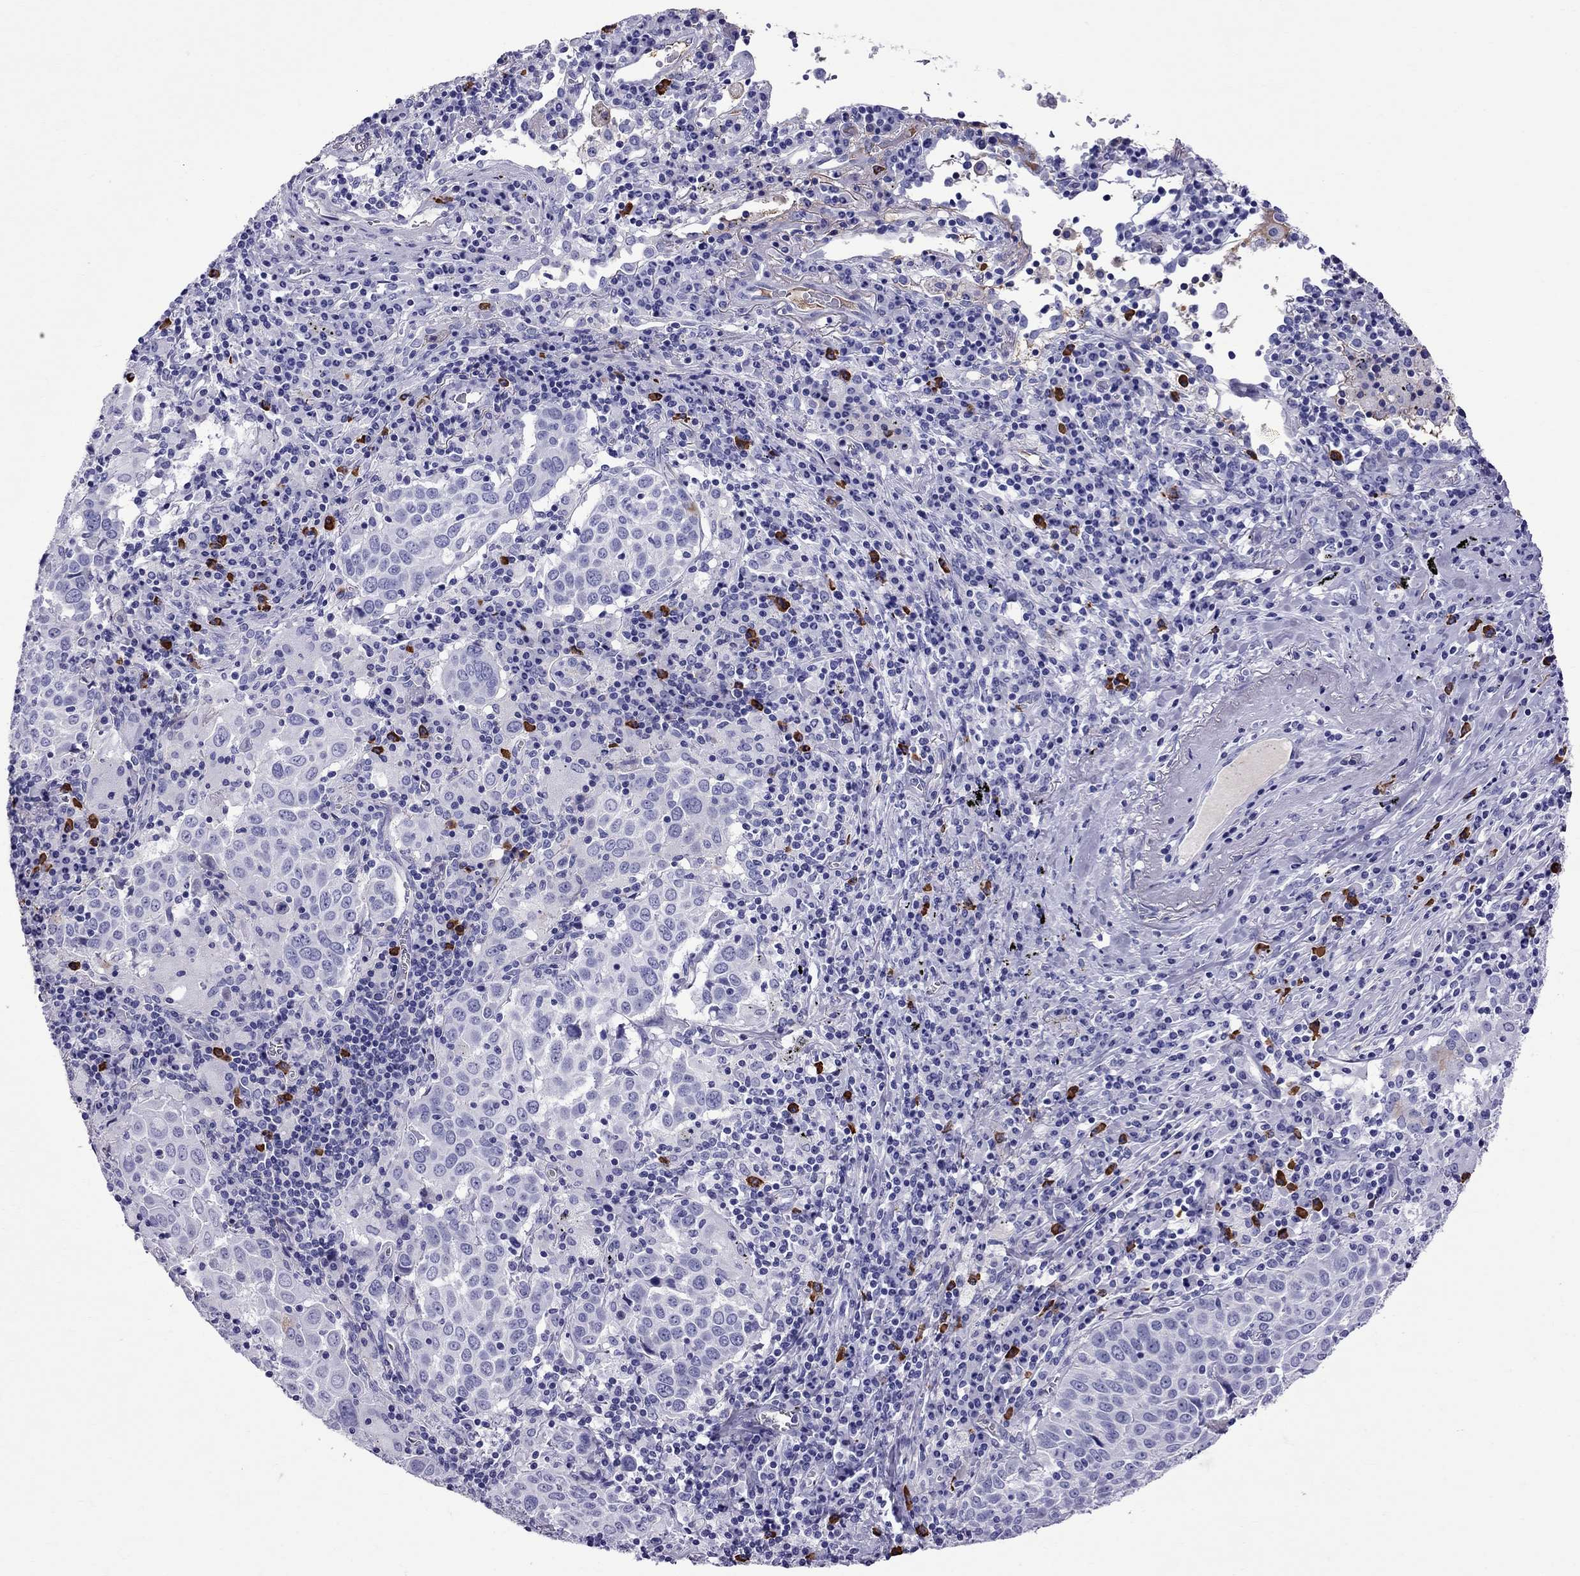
{"staining": {"intensity": "negative", "quantity": "none", "location": "none"}, "tissue": "lung cancer", "cell_type": "Tumor cells", "image_type": "cancer", "snomed": [{"axis": "morphology", "description": "Squamous cell carcinoma, NOS"}, {"axis": "topography", "description": "Lung"}], "caption": "Tumor cells are negative for protein expression in human lung cancer (squamous cell carcinoma).", "gene": "SCART1", "patient": {"sex": "male", "age": 57}}